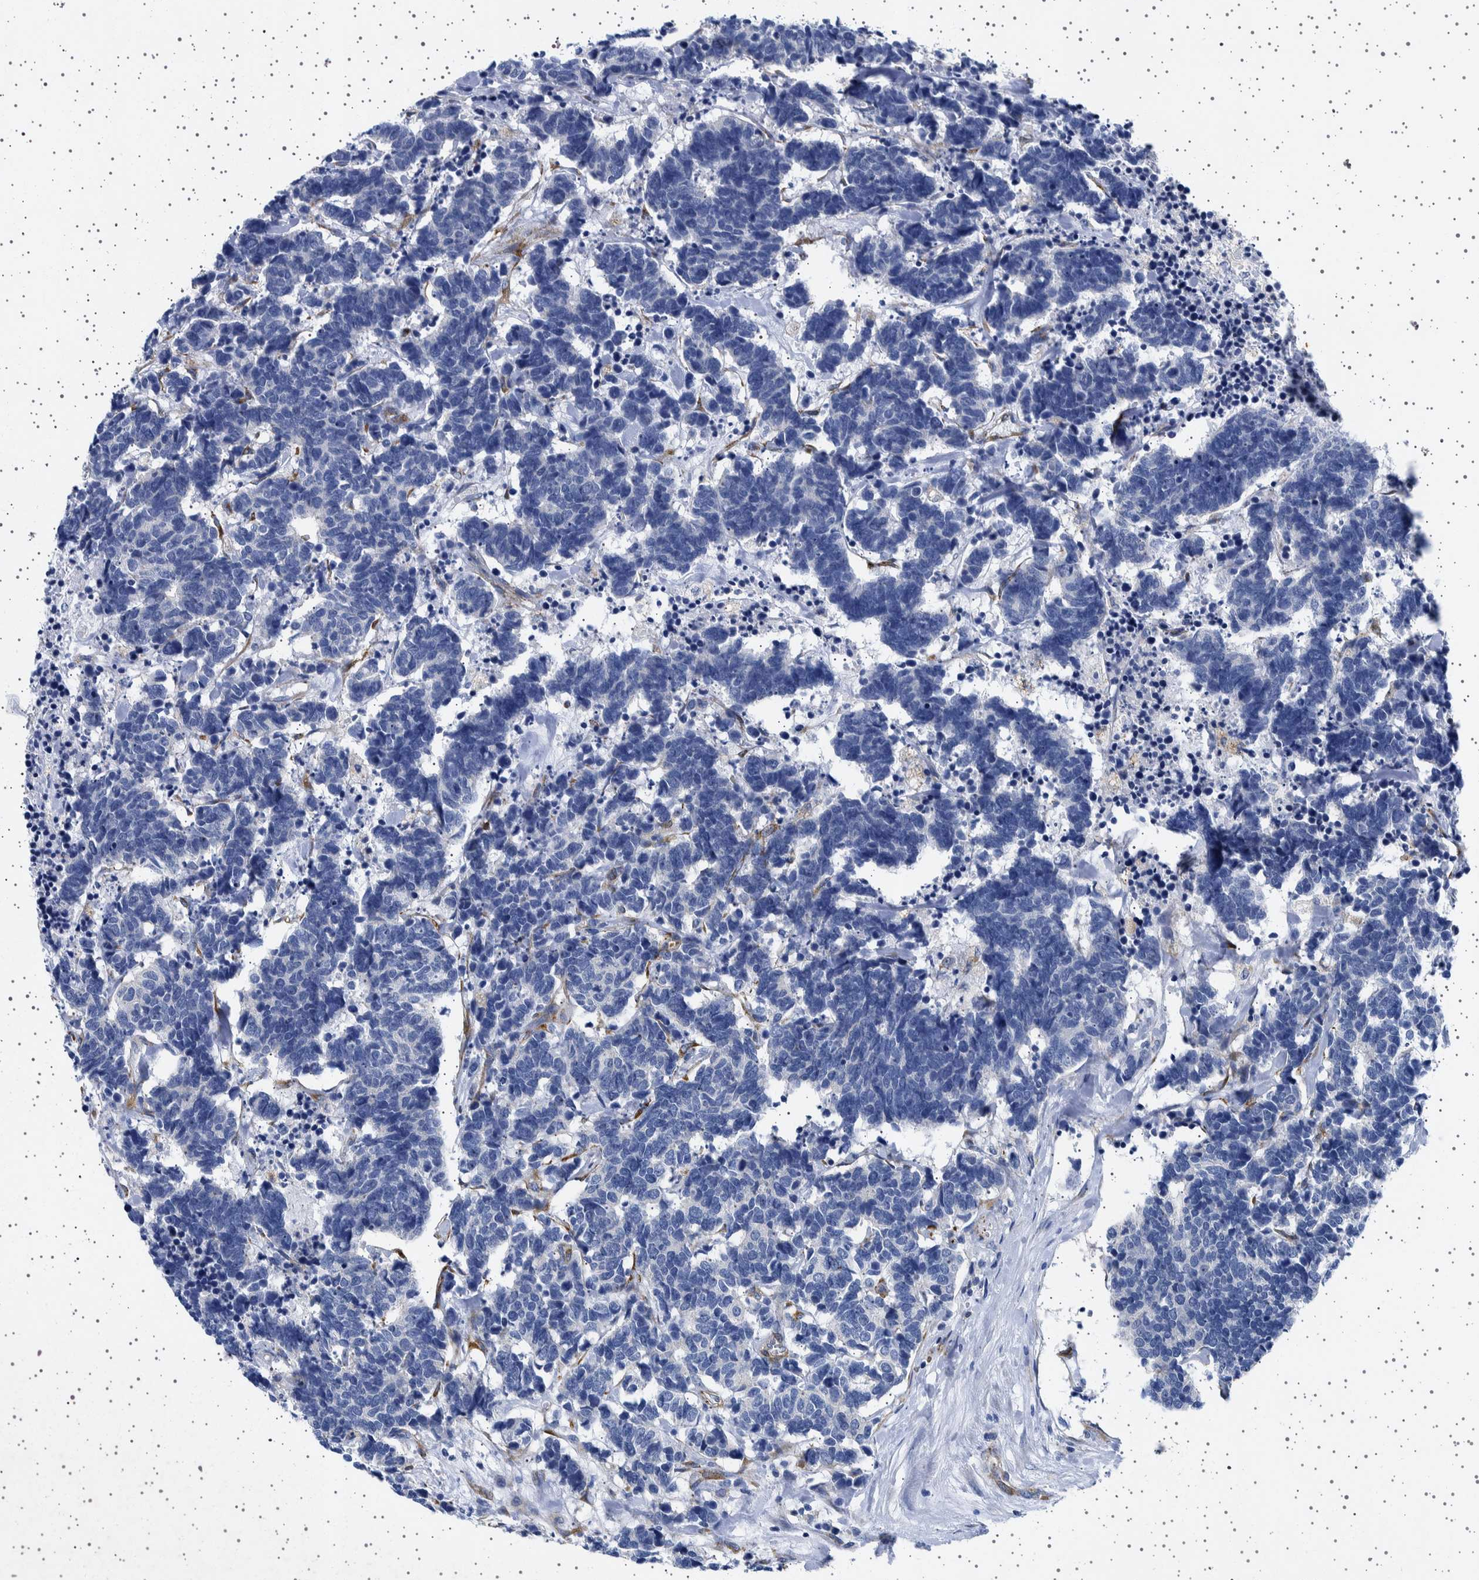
{"staining": {"intensity": "negative", "quantity": "none", "location": "none"}, "tissue": "carcinoid", "cell_type": "Tumor cells", "image_type": "cancer", "snomed": [{"axis": "morphology", "description": "Carcinoma, NOS"}, {"axis": "morphology", "description": "Carcinoid, malignant, NOS"}, {"axis": "topography", "description": "Urinary bladder"}], "caption": "Immunohistochemistry histopathology image of neoplastic tissue: carcinoid stained with DAB (3,3'-diaminobenzidine) demonstrates no significant protein staining in tumor cells. The staining was performed using DAB to visualize the protein expression in brown, while the nuclei were stained in blue with hematoxylin (Magnification: 20x).", "gene": "SEPTIN4", "patient": {"sex": "male", "age": 57}}